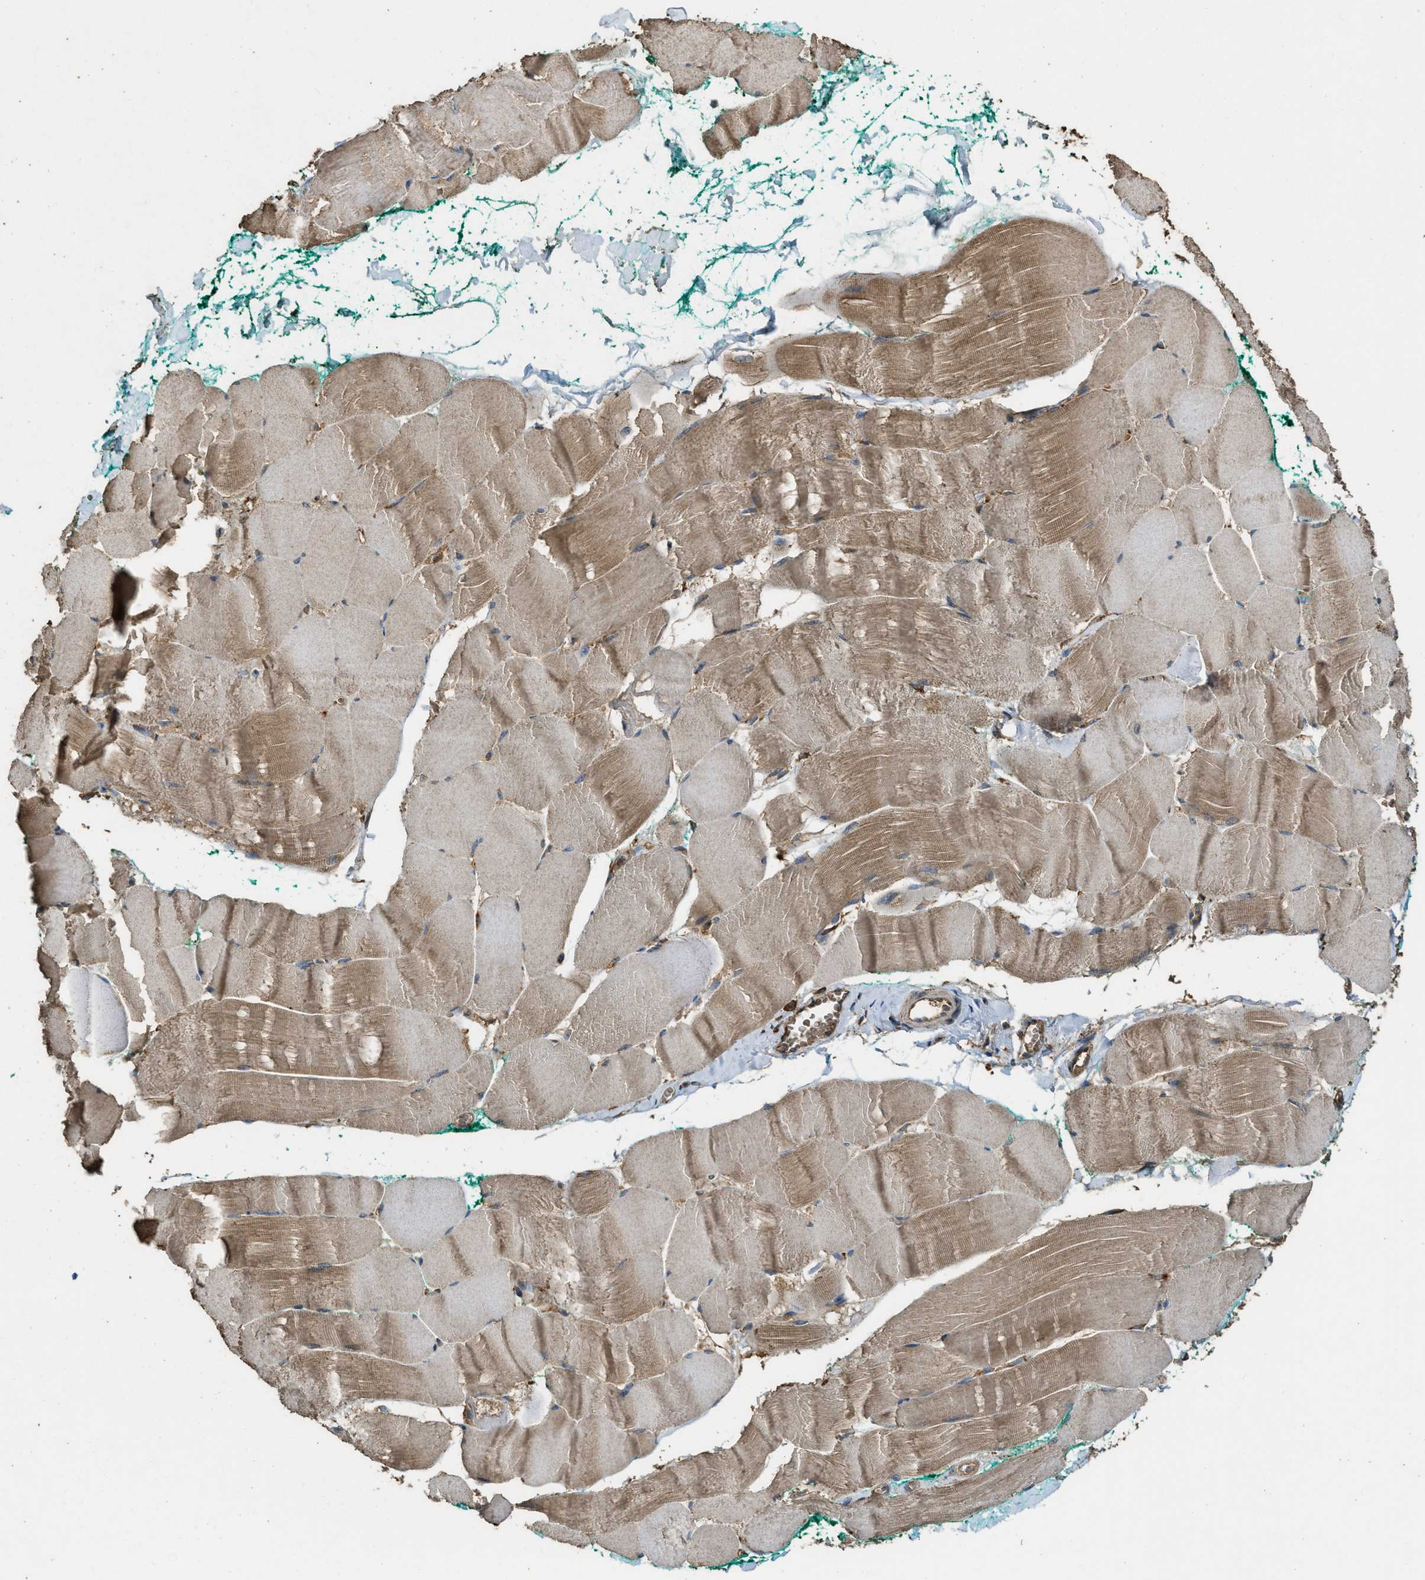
{"staining": {"intensity": "weak", "quantity": ">75%", "location": "cytoplasmic/membranous"}, "tissue": "skeletal muscle", "cell_type": "Myocytes", "image_type": "normal", "snomed": [{"axis": "morphology", "description": "Normal tissue, NOS"}, {"axis": "morphology", "description": "Squamous cell carcinoma, NOS"}, {"axis": "topography", "description": "Skeletal muscle"}], "caption": "Immunohistochemistry (IHC) staining of normal skeletal muscle, which shows low levels of weak cytoplasmic/membranous expression in approximately >75% of myocytes indicating weak cytoplasmic/membranous protein staining. The staining was performed using DAB (brown) for protein detection and nuclei were counterstained in hematoxylin (blue).", "gene": "MAP3K8", "patient": {"sex": "male", "age": 51}}